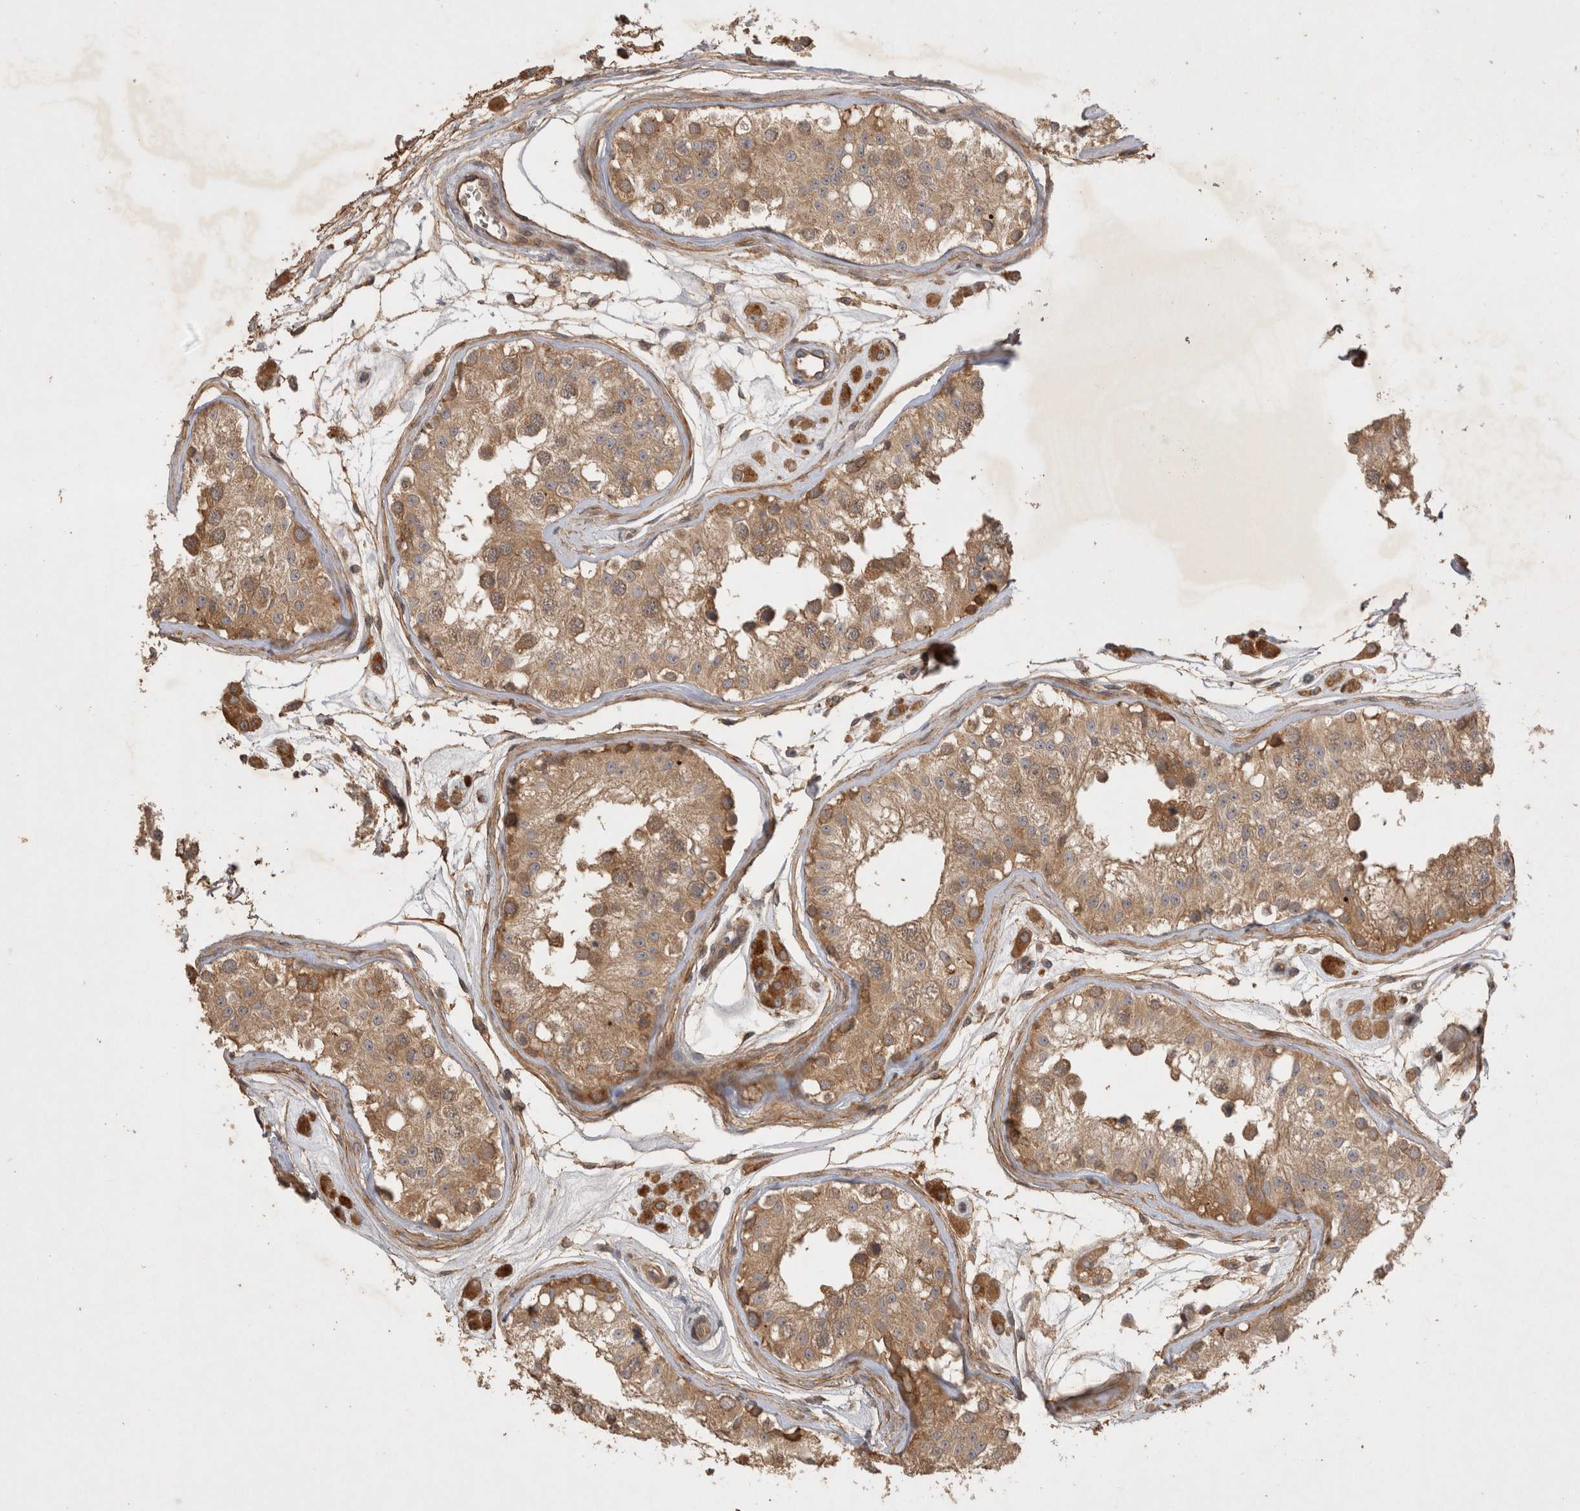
{"staining": {"intensity": "moderate", "quantity": ">75%", "location": "cytoplasmic/membranous"}, "tissue": "testis", "cell_type": "Cells in seminiferous ducts", "image_type": "normal", "snomed": [{"axis": "morphology", "description": "Normal tissue, NOS"}, {"axis": "morphology", "description": "Adenocarcinoma, metastatic, NOS"}, {"axis": "topography", "description": "Testis"}], "caption": "Protein expression analysis of normal testis demonstrates moderate cytoplasmic/membranous expression in approximately >75% of cells in seminiferous ducts.", "gene": "PPP1R42", "patient": {"sex": "male", "age": 26}}